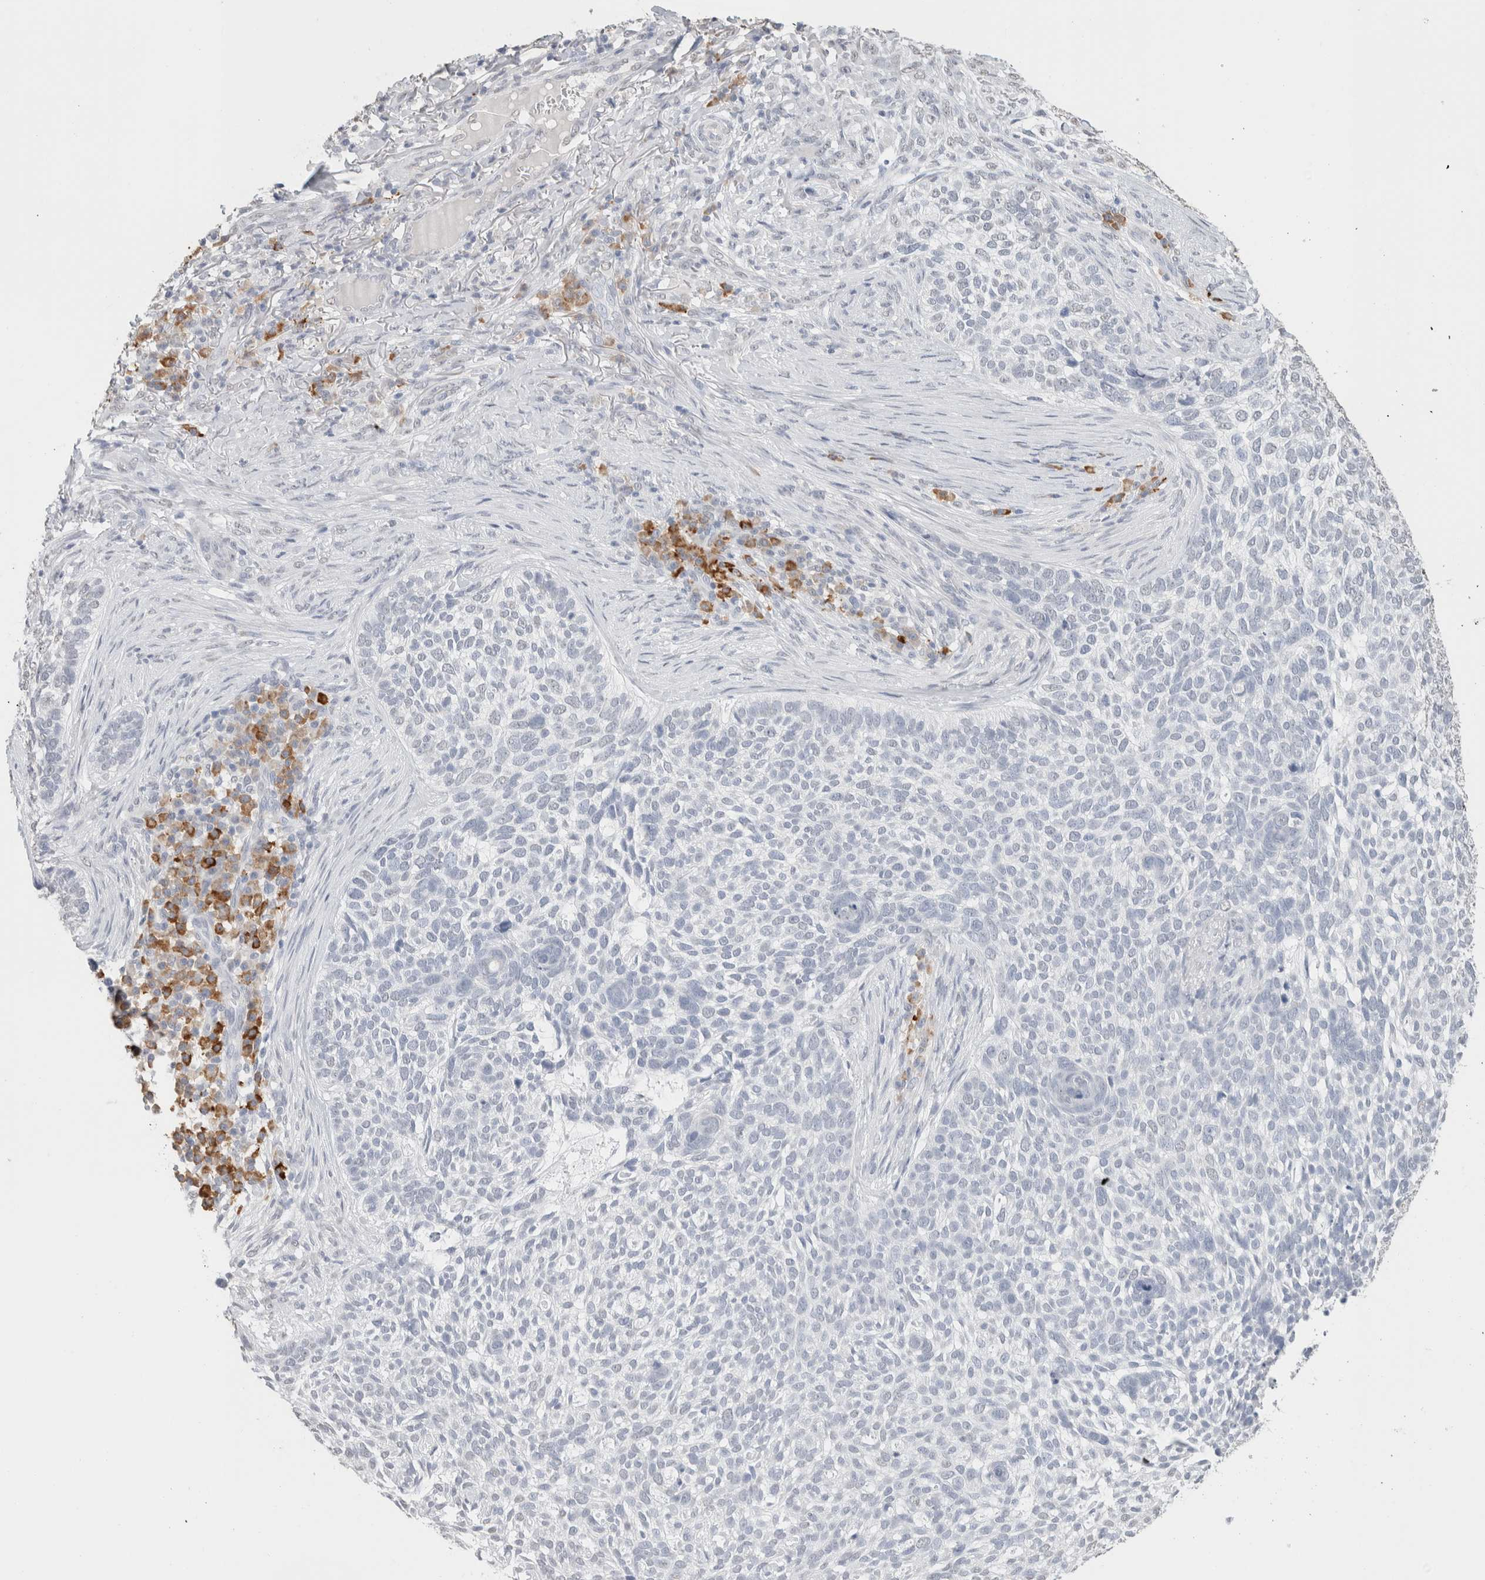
{"staining": {"intensity": "negative", "quantity": "none", "location": "none"}, "tissue": "skin cancer", "cell_type": "Tumor cells", "image_type": "cancer", "snomed": [{"axis": "morphology", "description": "Basal cell carcinoma"}, {"axis": "topography", "description": "Skin"}], "caption": "The IHC histopathology image has no significant expression in tumor cells of skin basal cell carcinoma tissue. Nuclei are stained in blue.", "gene": "CD80", "patient": {"sex": "female", "age": 64}}